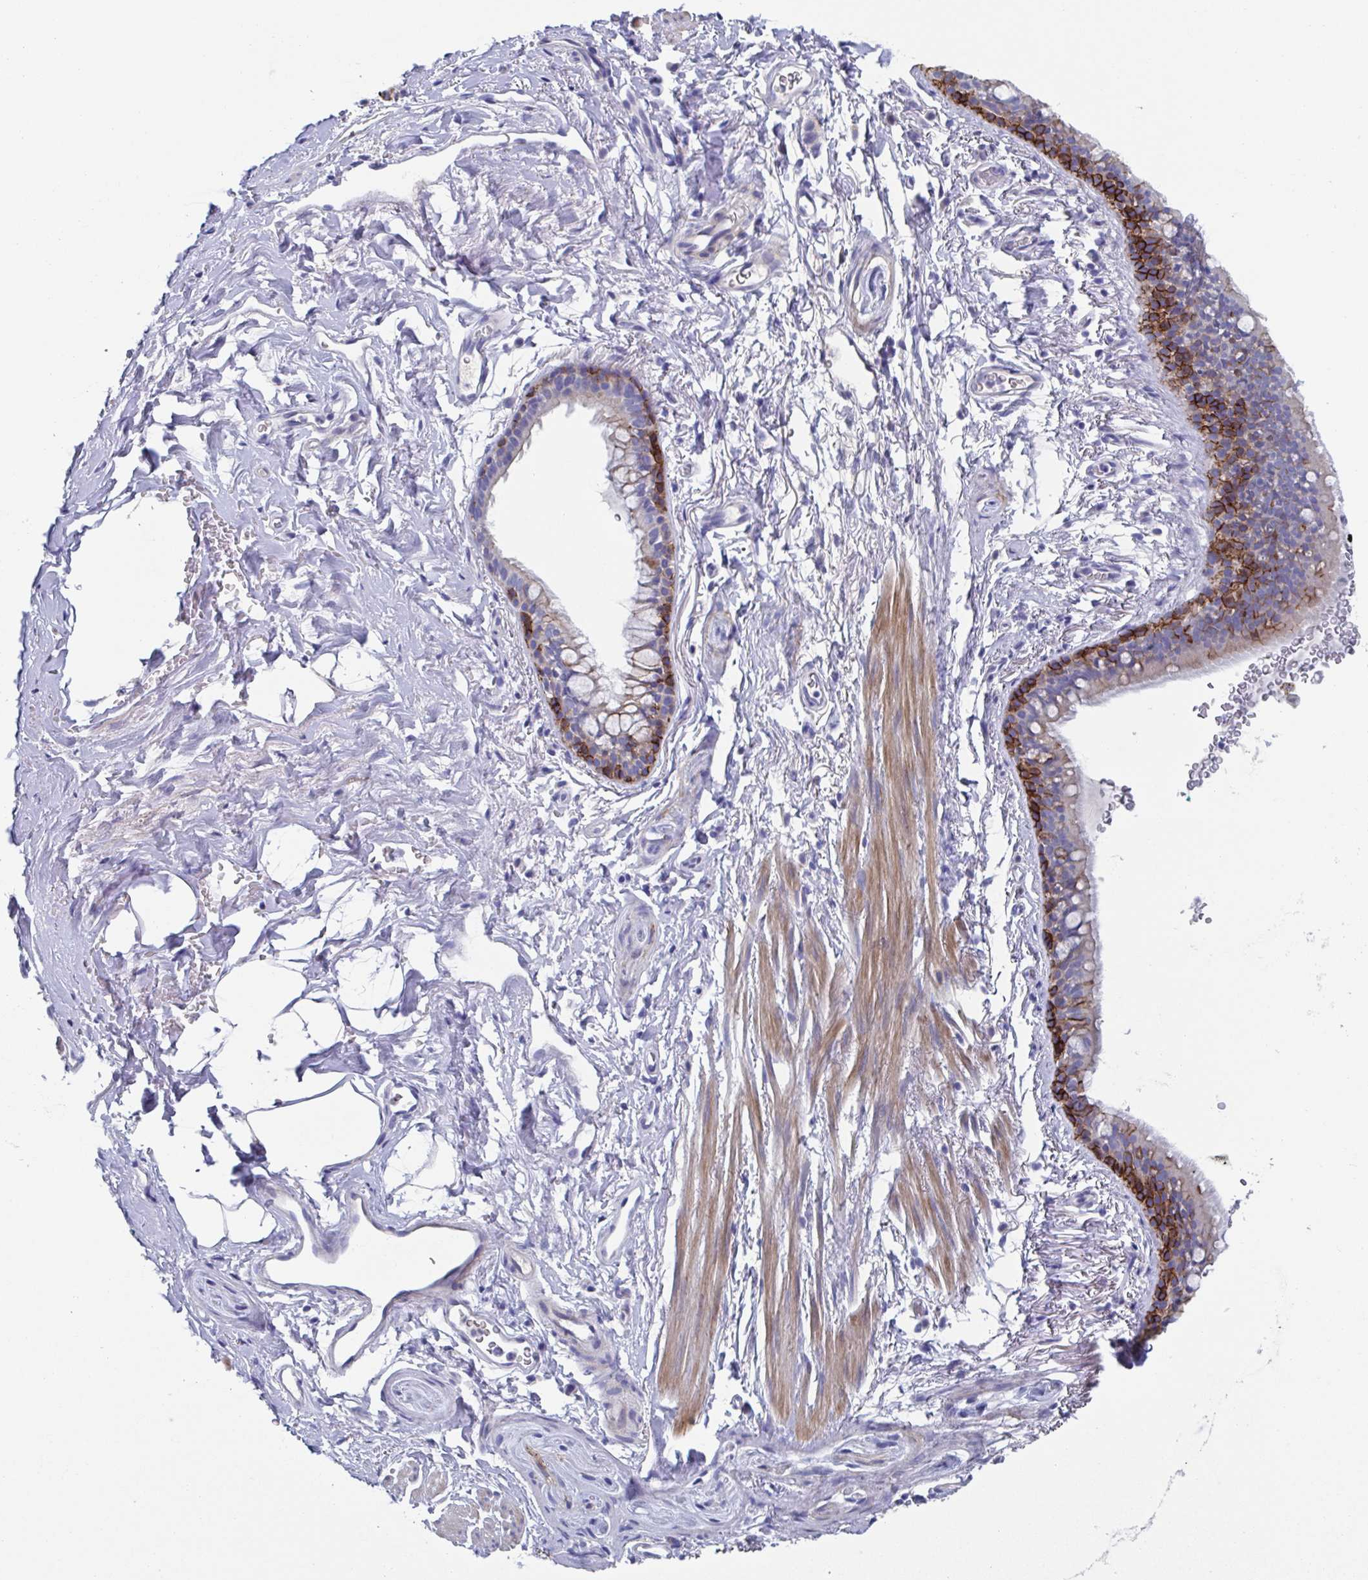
{"staining": {"intensity": "negative", "quantity": "none", "location": "none"}, "tissue": "adipose tissue", "cell_type": "Adipocytes", "image_type": "normal", "snomed": [{"axis": "morphology", "description": "Normal tissue, NOS"}, {"axis": "topography", "description": "Lymph node"}, {"axis": "topography", "description": "Cartilage tissue"}, {"axis": "topography", "description": "Bronchus"}], "caption": "Immunohistochemistry (IHC) of normal human adipose tissue shows no staining in adipocytes. Nuclei are stained in blue.", "gene": "CDH2", "patient": {"sex": "female", "age": 70}}